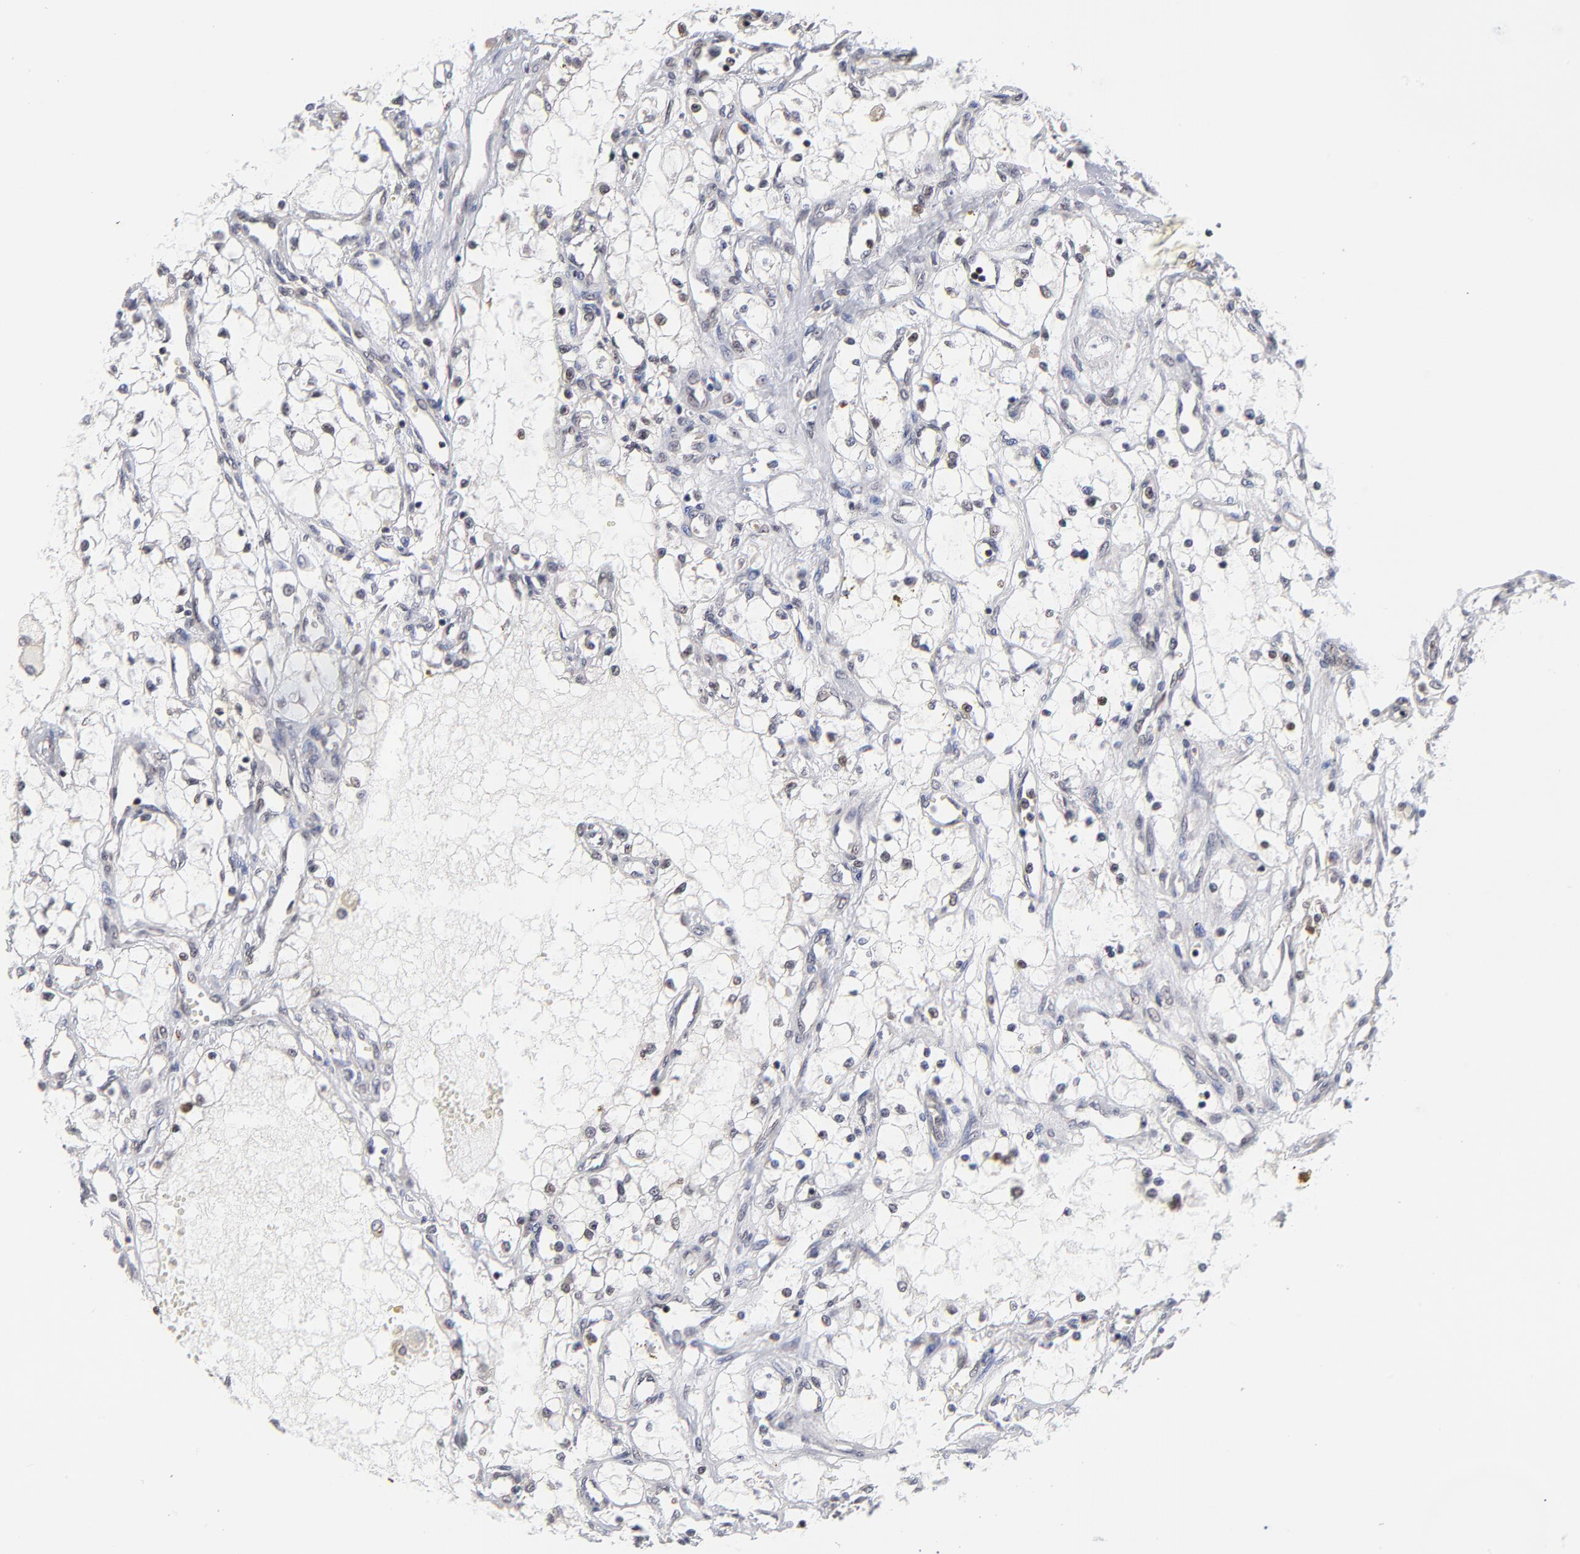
{"staining": {"intensity": "negative", "quantity": "none", "location": "none"}, "tissue": "renal cancer", "cell_type": "Tumor cells", "image_type": "cancer", "snomed": [{"axis": "morphology", "description": "Adenocarcinoma, NOS"}, {"axis": "topography", "description": "Kidney"}], "caption": "Photomicrograph shows no significant protein expression in tumor cells of adenocarcinoma (renal).", "gene": "ZNF419", "patient": {"sex": "male", "age": 61}}